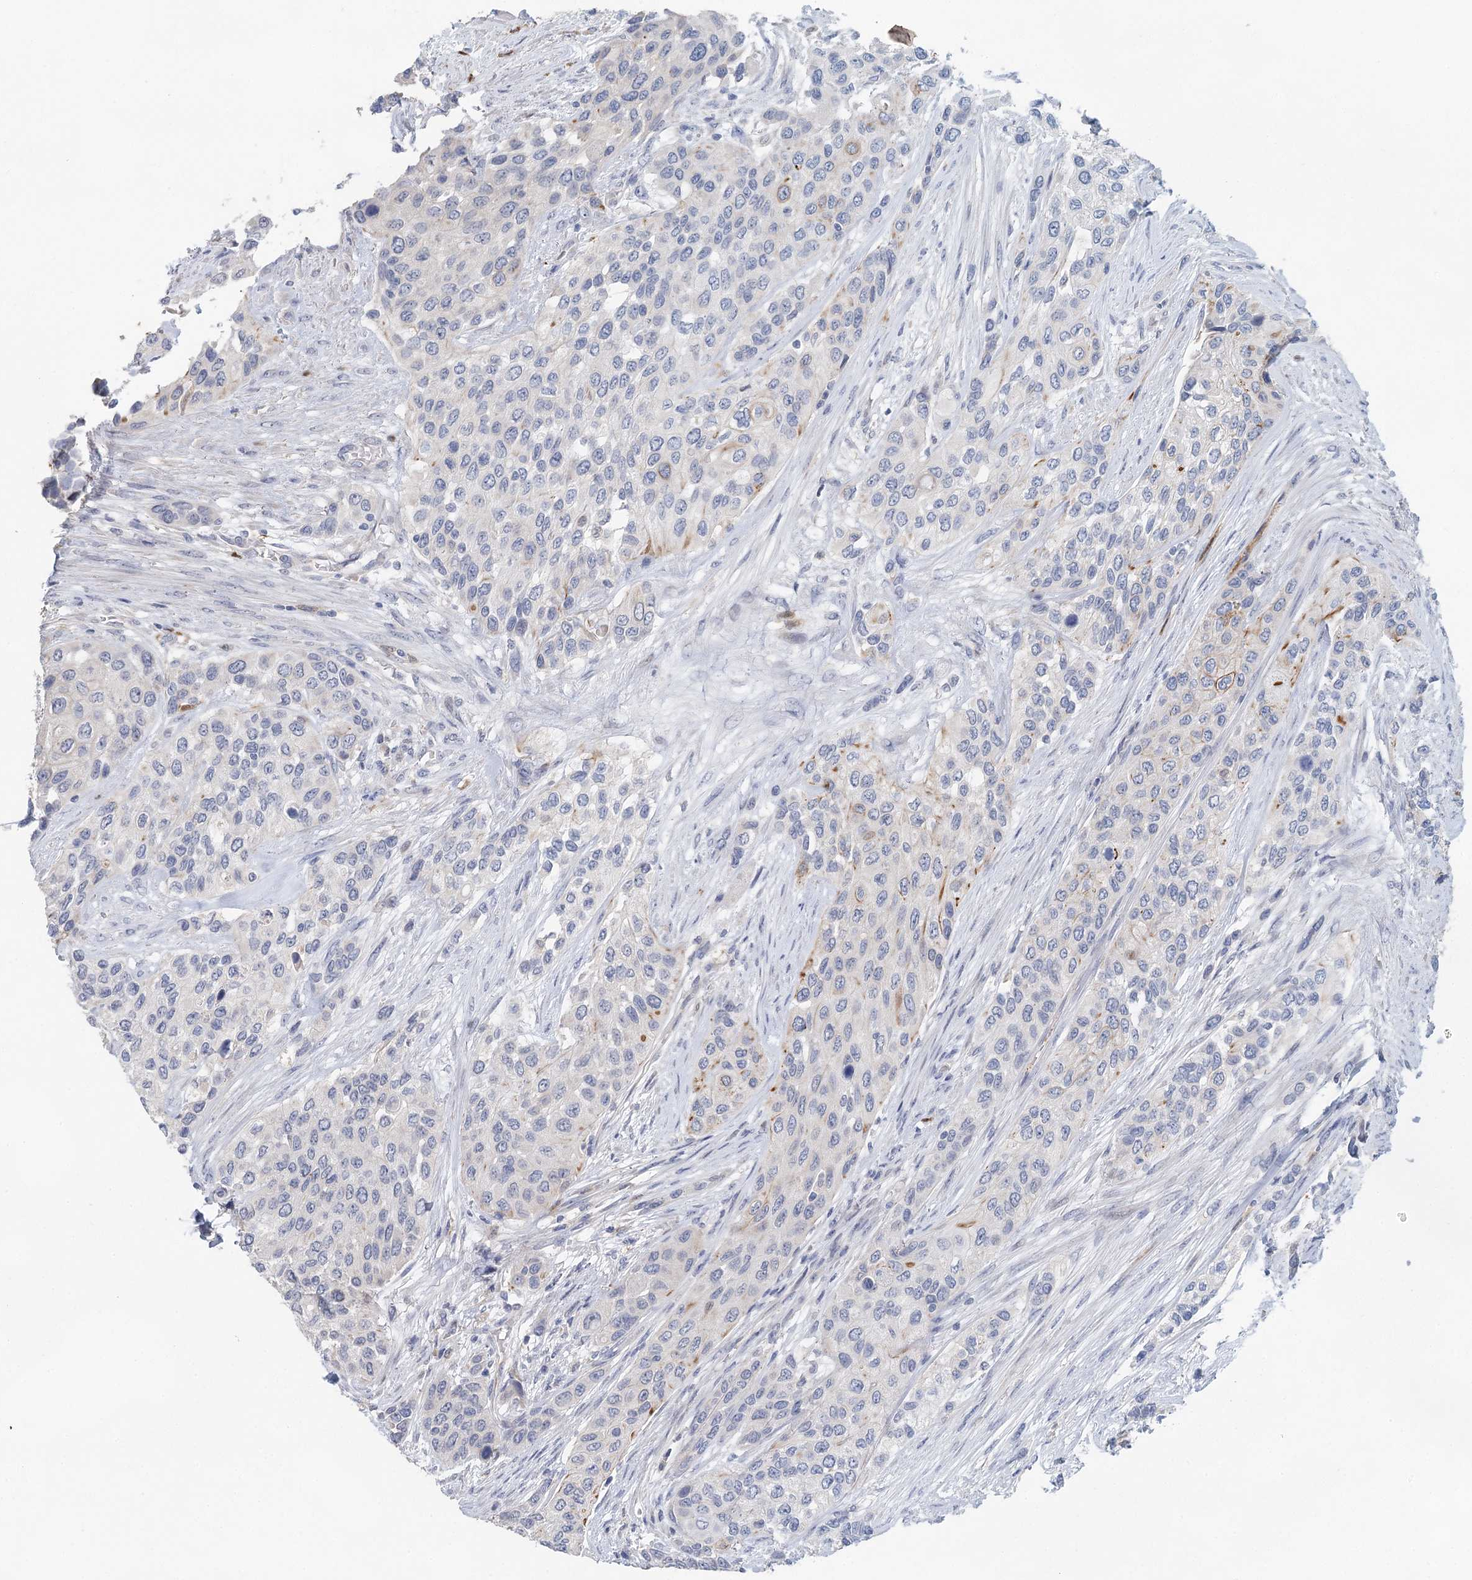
{"staining": {"intensity": "negative", "quantity": "none", "location": "none"}, "tissue": "urothelial cancer", "cell_type": "Tumor cells", "image_type": "cancer", "snomed": [{"axis": "morphology", "description": "Normal tissue, NOS"}, {"axis": "morphology", "description": "Urothelial carcinoma, High grade"}, {"axis": "topography", "description": "Vascular tissue"}, {"axis": "topography", "description": "Urinary bladder"}], "caption": "Urothelial cancer stained for a protein using immunohistochemistry (IHC) reveals no positivity tumor cells.", "gene": "SLC19A3", "patient": {"sex": "female", "age": 56}}